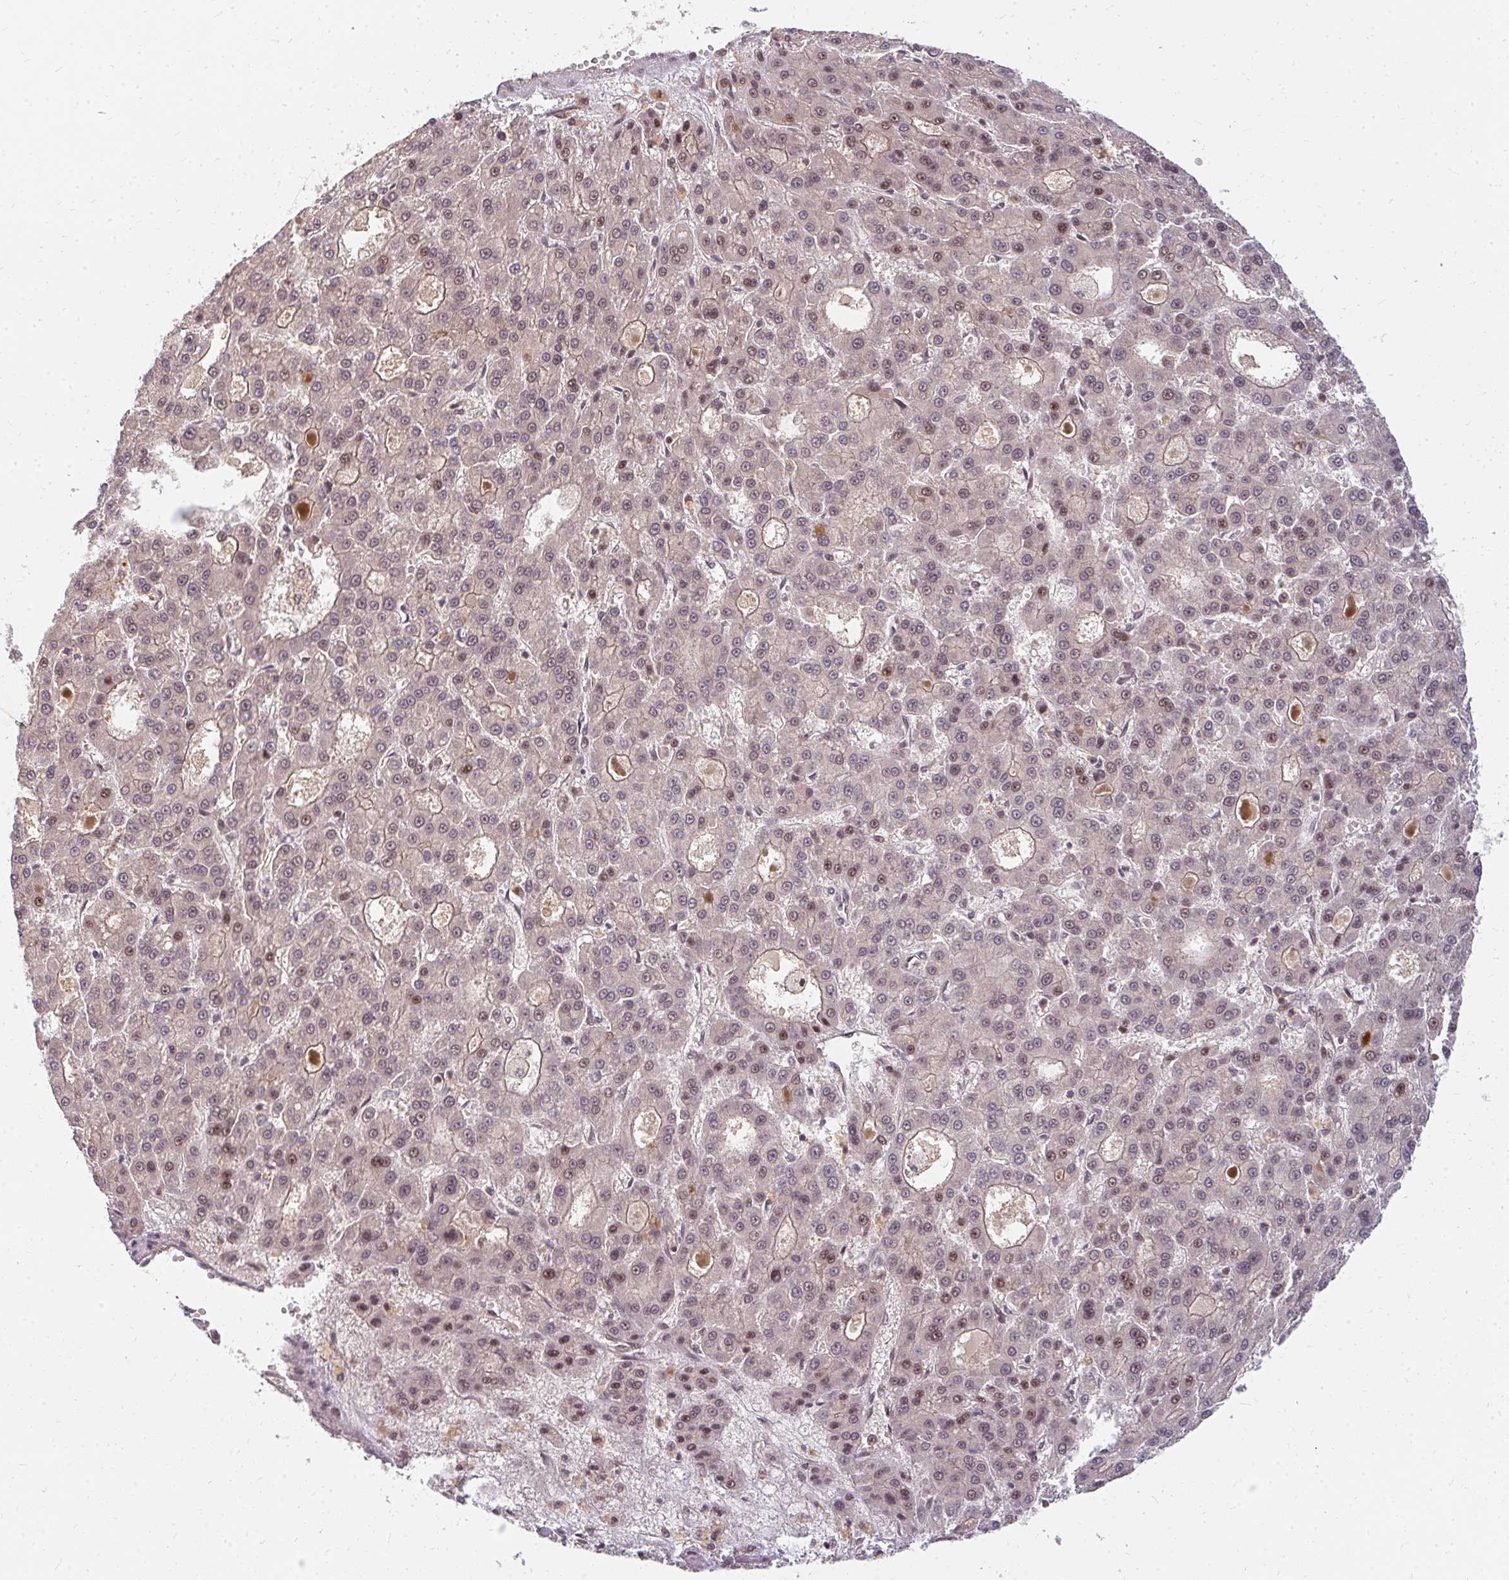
{"staining": {"intensity": "moderate", "quantity": "<25%", "location": "nuclear"}, "tissue": "liver cancer", "cell_type": "Tumor cells", "image_type": "cancer", "snomed": [{"axis": "morphology", "description": "Carcinoma, Hepatocellular, NOS"}, {"axis": "topography", "description": "Liver"}], "caption": "High-magnification brightfield microscopy of hepatocellular carcinoma (liver) stained with DAB (brown) and counterstained with hematoxylin (blue). tumor cells exhibit moderate nuclear staining is appreciated in about<25% of cells.", "gene": "GTF3C6", "patient": {"sex": "male", "age": 70}}